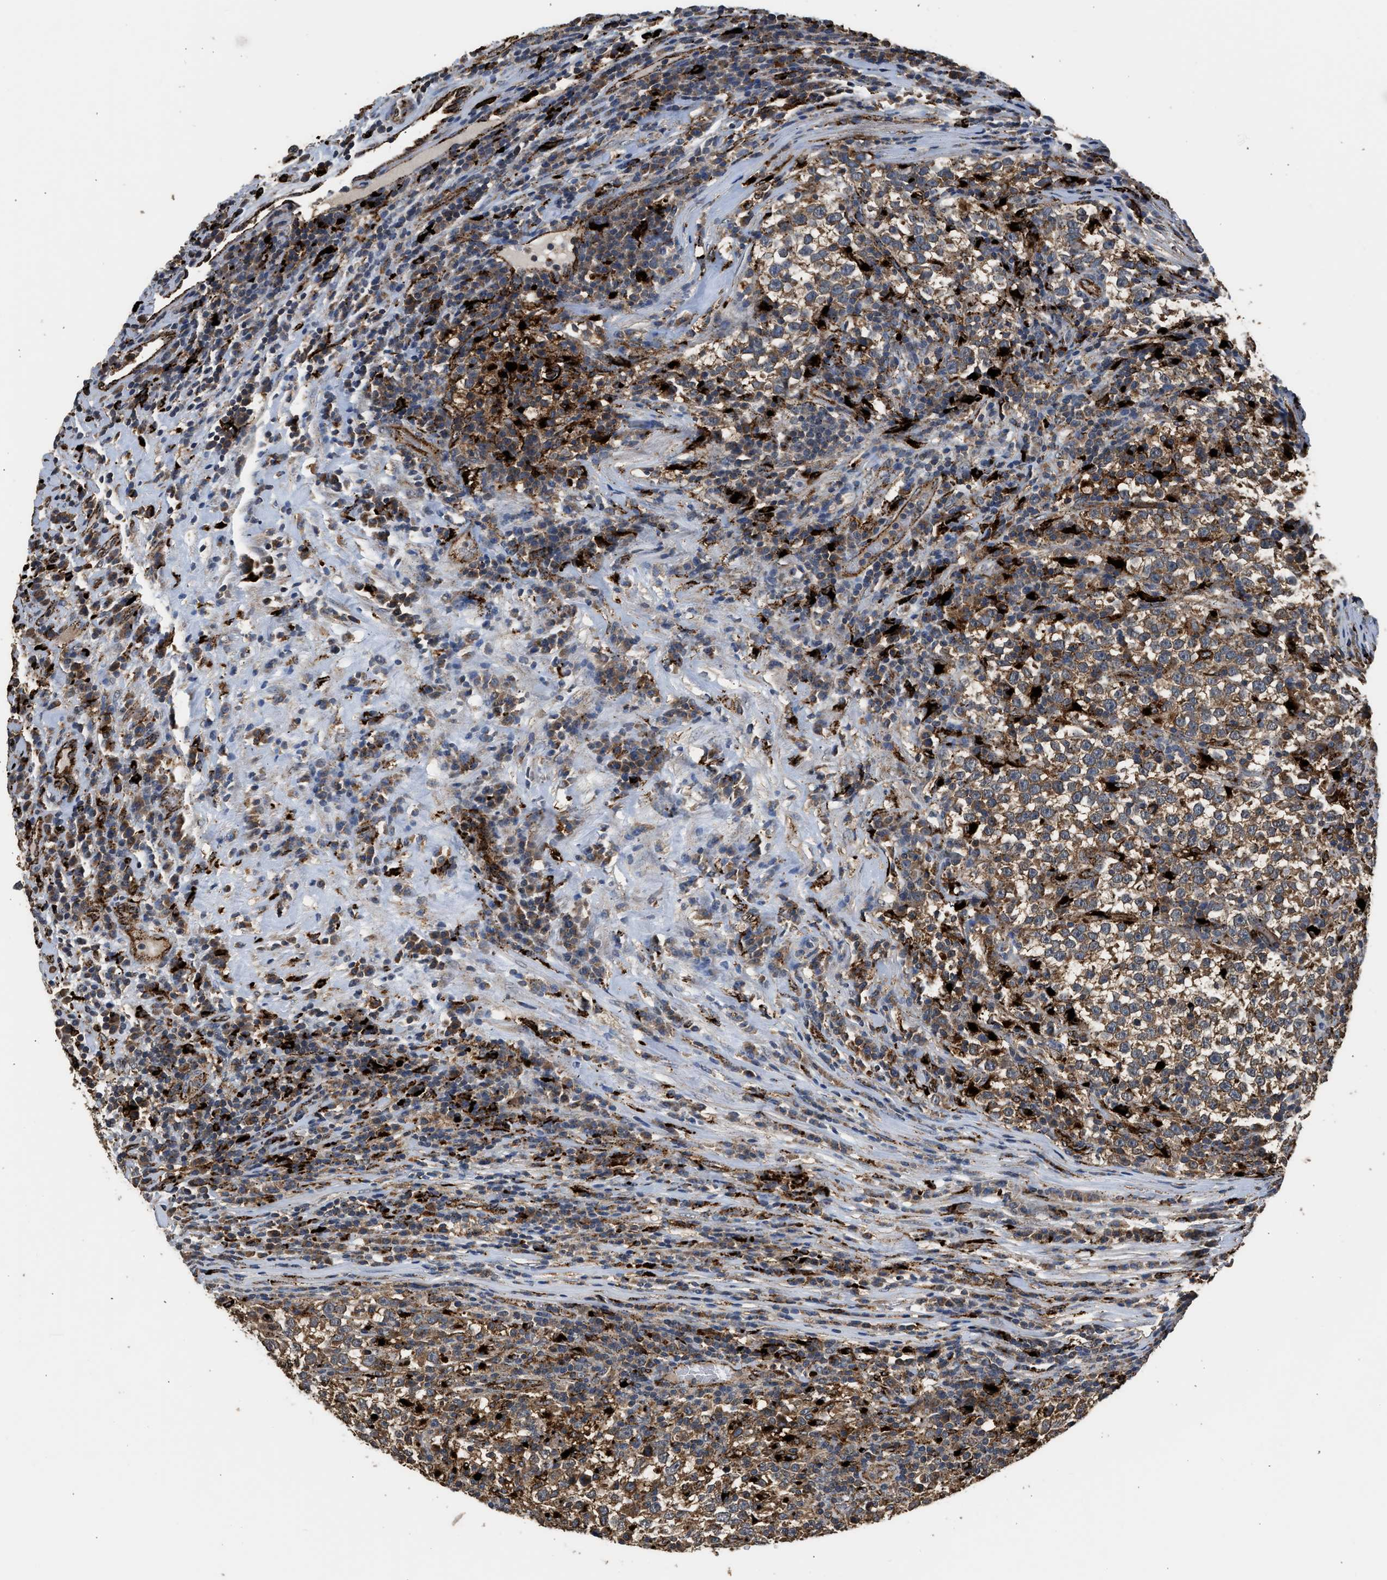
{"staining": {"intensity": "moderate", "quantity": ">75%", "location": "cytoplasmic/membranous"}, "tissue": "testis cancer", "cell_type": "Tumor cells", "image_type": "cancer", "snomed": [{"axis": "morphology", "description": "Normal tissue, NOS"}, {"axis": "morphology", "description": "Seminoma, NOS"}, {"axis": "topography", "description": "Testis"}], "caption": "Protein analysis of seminoma (testis) tissue displays moderate cytoplasmic/membranous expression in approximately >75% of tumor cells.", "gene": "CTSV", "patient": {"sex": "male", "age": 43}}